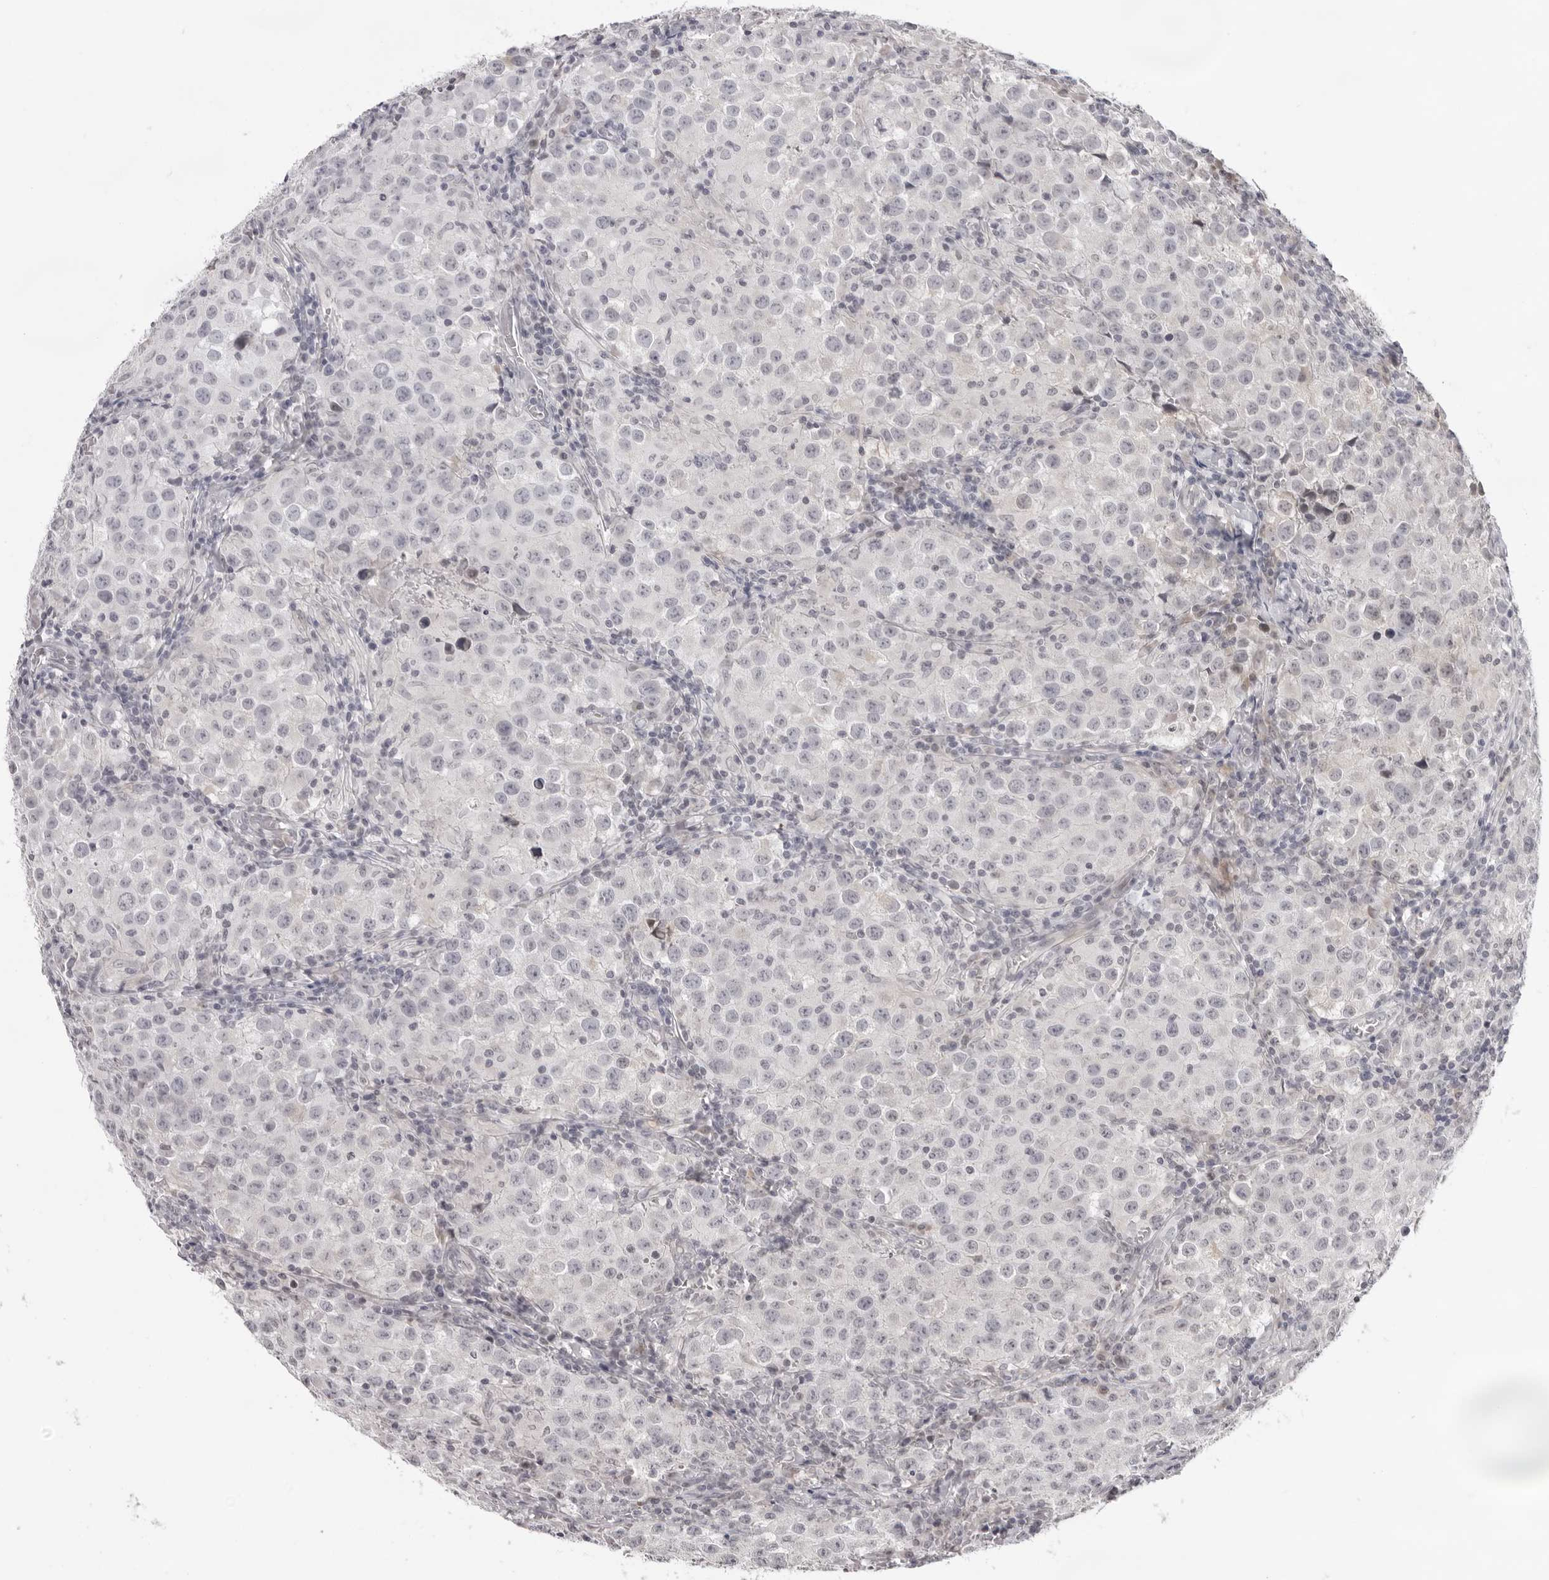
{"staining": {"intensity": "negative", "quantity": "none", "location": "none"}, "tissue": "testis cancer", "cell_type": "Tumor cells", "image_type": "cancer", "snomed": [{"axis": "morphology", "description": "Seminoma, NOS"}, {"axis": "morphology", "description": "Carcinoma, Embryonal, NOS"}, {"axis": "topography", "description": "Testis"}], "caption": "This photomicrograph is of testis cancer (seminoma) stained with IHC to label a protein in brown with the nuclei are counter-stained blue. There is no staining in tumor cells.", "gene": "ACP6", "patient": {"sex": "male", "age": 43}}